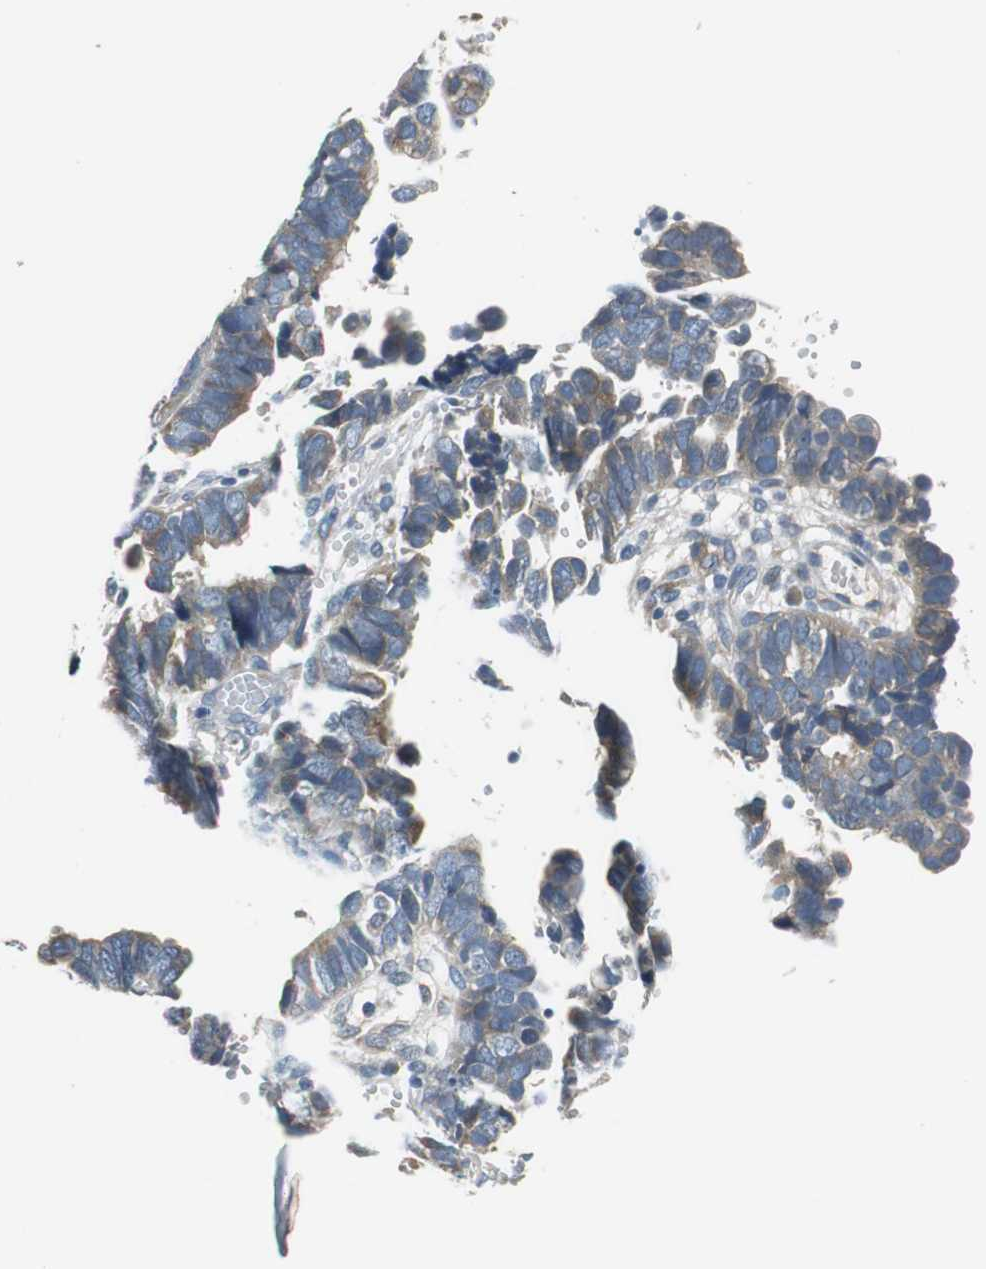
{"staining": {"intensity": "weak", "quantity": ">75%", "location": "cytoplasmic/membranous"}, "tissue": "endometrial cancer", "cell_type": "Tumor cells", "image_type": "cancer", "snomed": [{"axis": "morphology", "description": "Adenocarcinoma, NOS"}, {"axis": "topography", "description": "Endometrium"}], "caption": "Human endometrial cancer stained with a protein marker reveals weak staining in tumor cells.", "gene": "FADS2", "patient": {"sex": "female", "age": 75}}